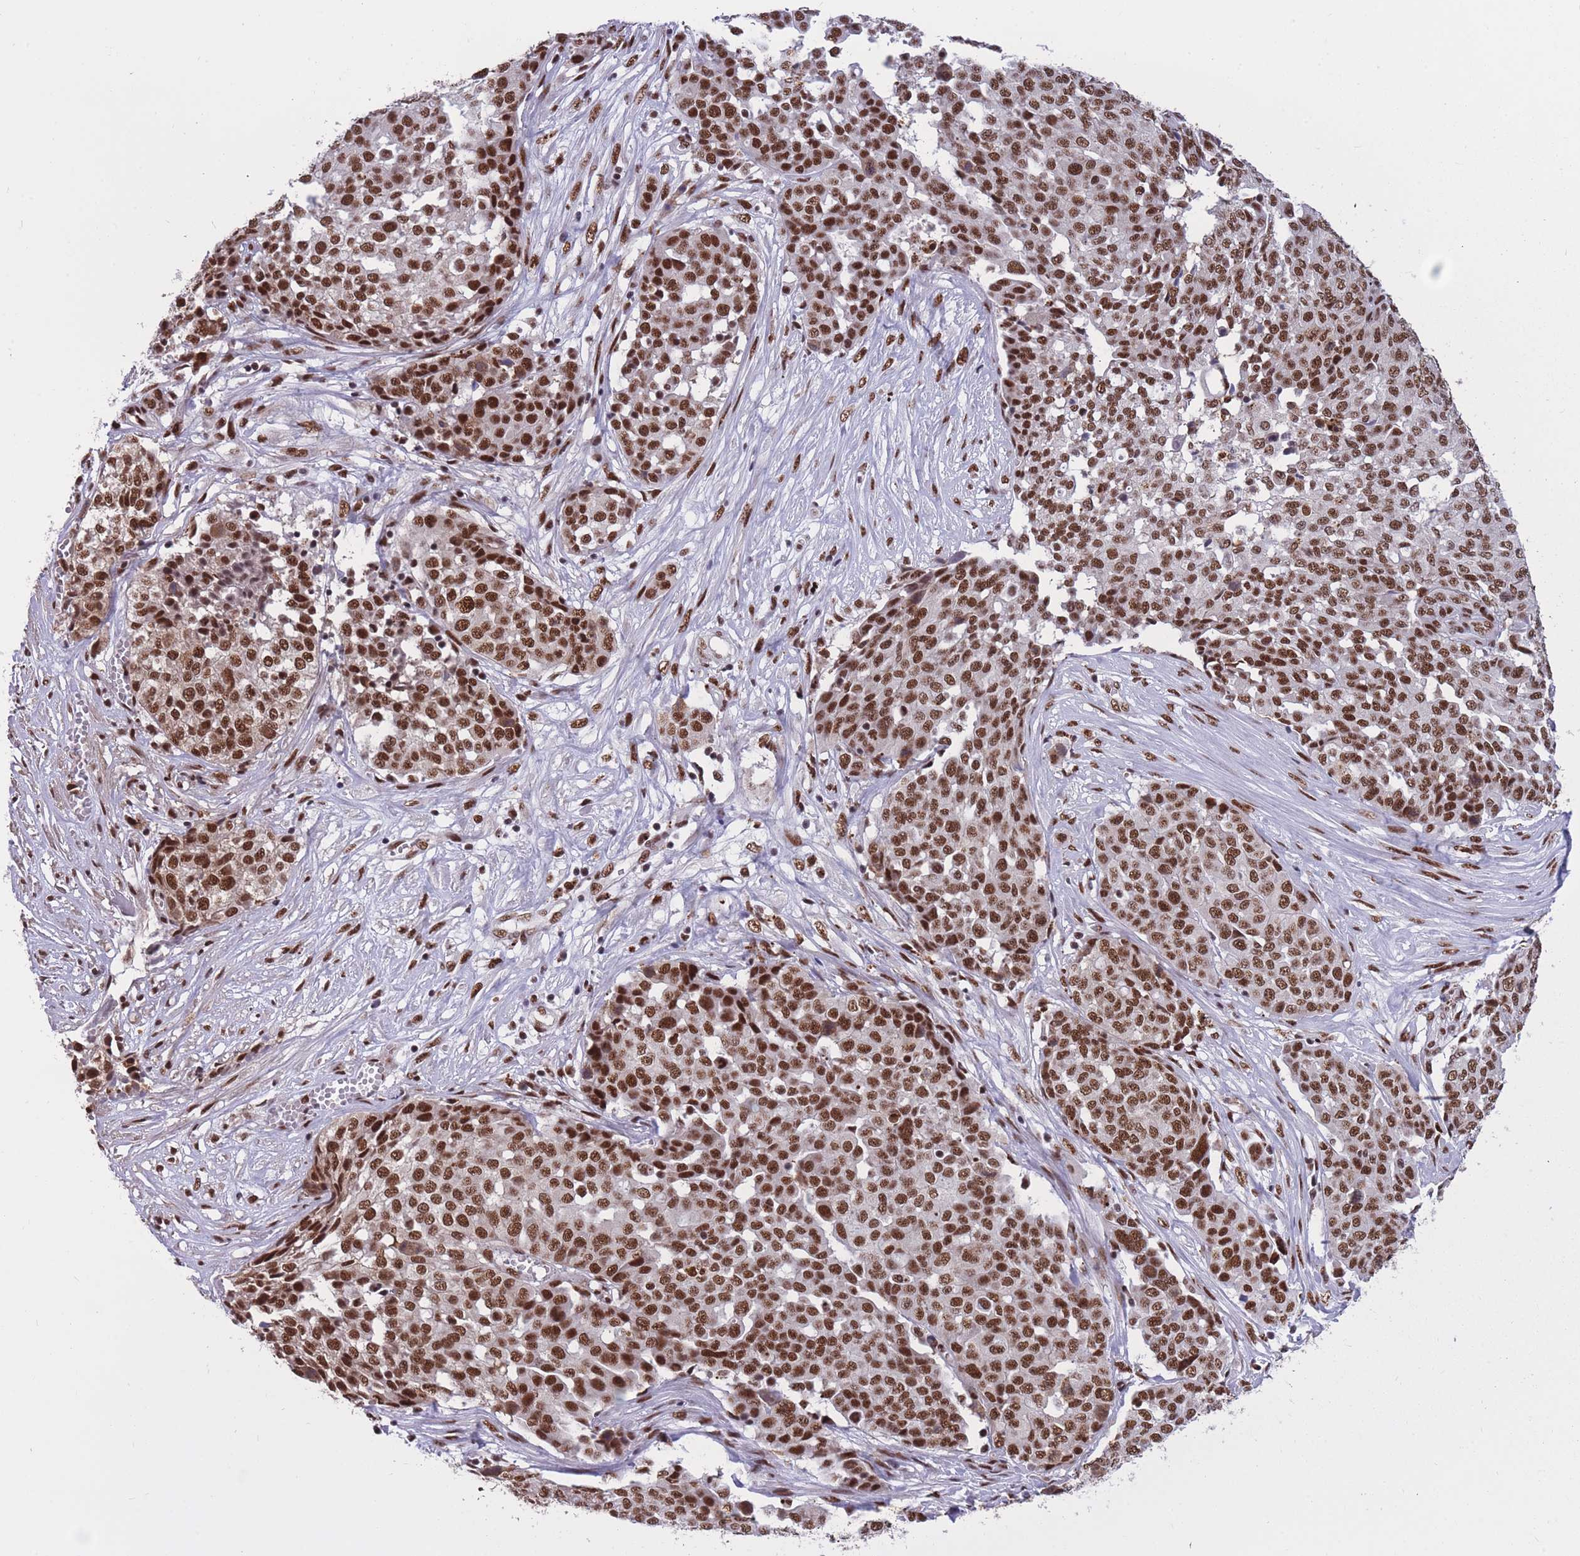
{"staining": {"intensity": "strong", "quantity": ">75%", "location": "nuclear"}, "tissue": "ovarian cancer", "cell_type": "Tumor cells", "image_type": "cancer", "snomed": [{"axis": "morphology", "description": "Cystadenocarcinoma, serous, NOS"}, {"axis": "topography", "description": "Soft tissue"}, {"axis": "topography", "description": "Ovary"}], "caption": "There is high levels of strong nuclear staining in tumor cells of ovarian cancer (serous cystadenocarcinoma), as demonstrated by immunohistochemical staining (brown color).", "gene": "PRPF19", "patient": {"sex": "female", "age": 57}}